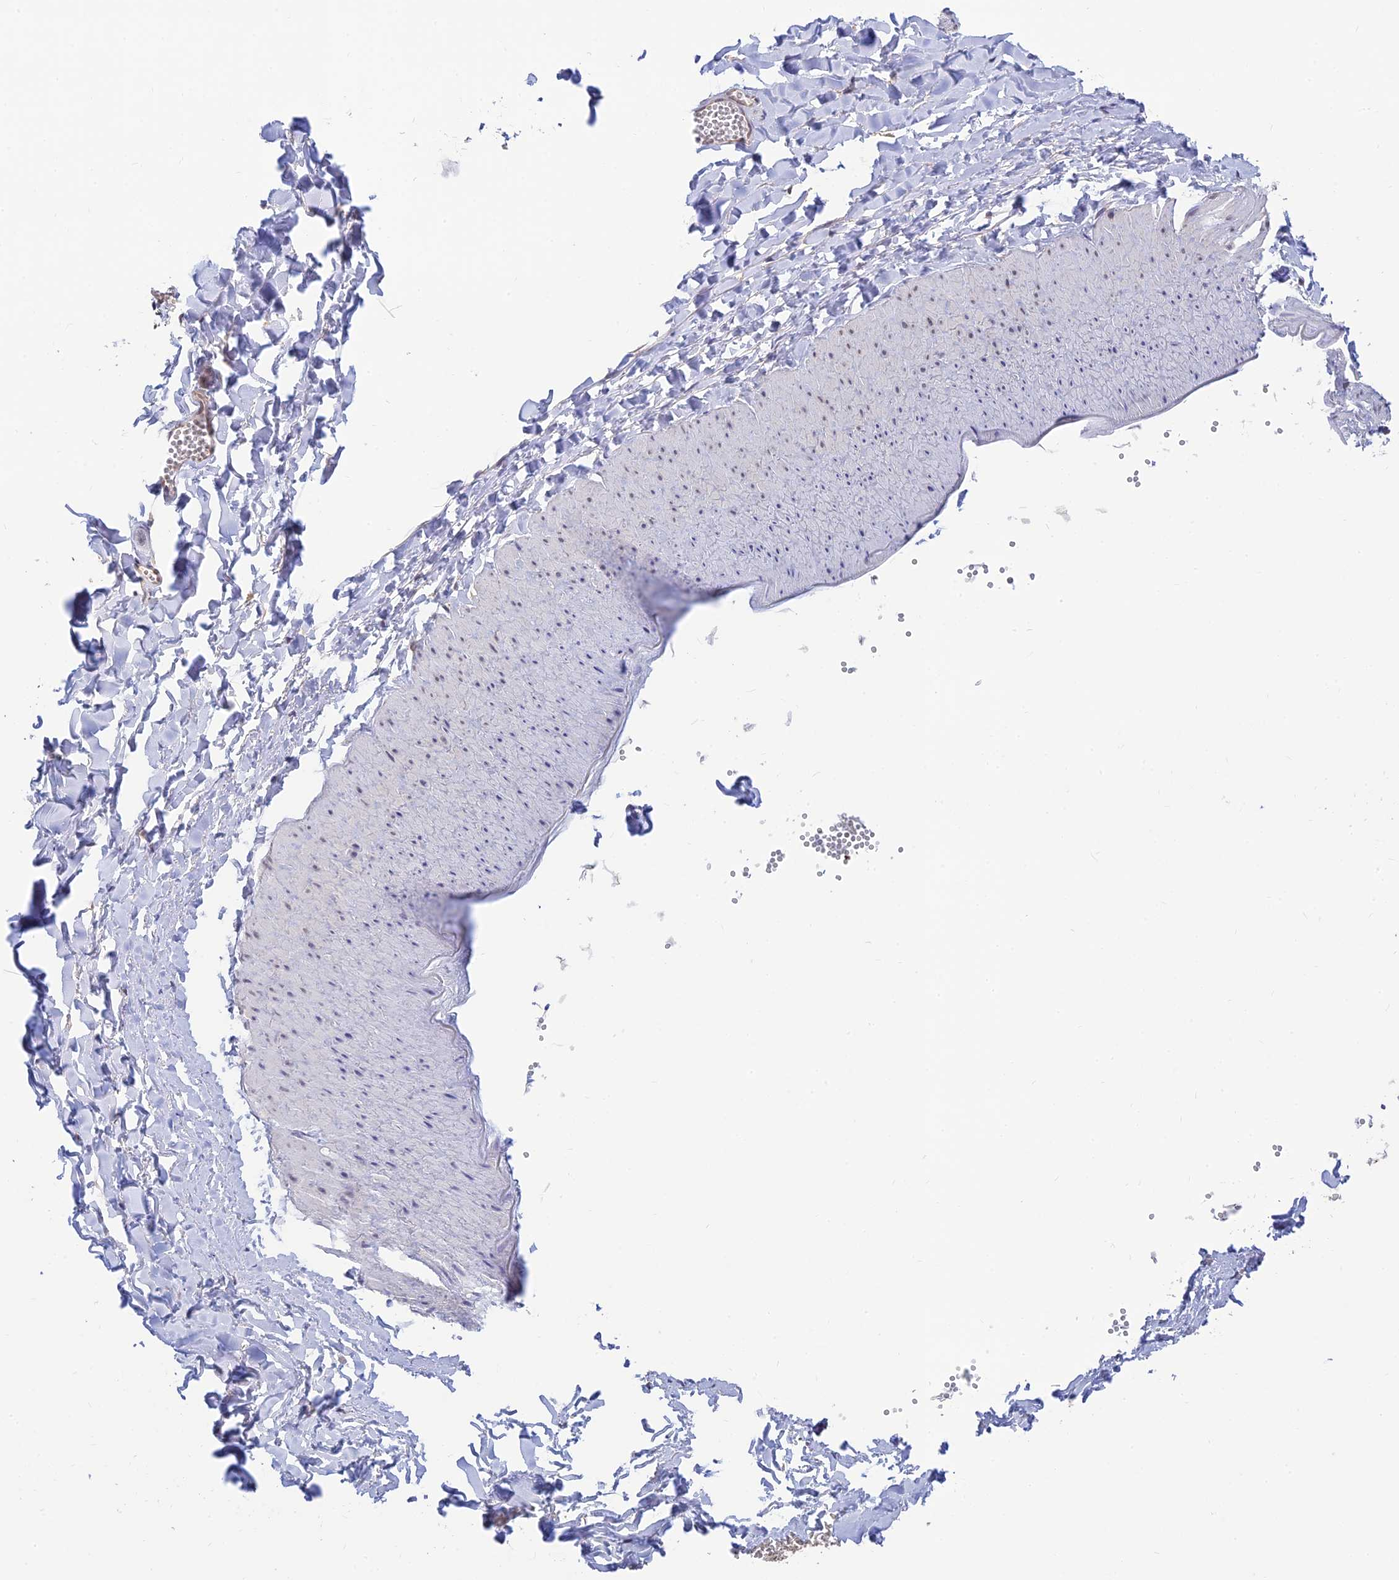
{"staining": {"intensity": "negative", "quantity": "none", "location": "none"}, "tissue": "adipose tissue", "cell_type": "Adipocytes", "image_type": "normal", "snomed": [{"axis": "morphology", "description": "Normal tissue, NOS"}, {"axis": "topography", "description": "Gallbladder"}, {"axis": "topography", "description": "Peripheral nerve tissue"}], "caption": "Immunohistochemistry (IHC) photomicrograph of normal human adipose tissue stained for a protein (brown), which shows no positivity in adipocytes. The staining is performed using DAB brown chromogen with nuclei counter-stained in using hematoxylin.", "gene": "SKIC8", "patient": {"sex": "male", "age": 38}}